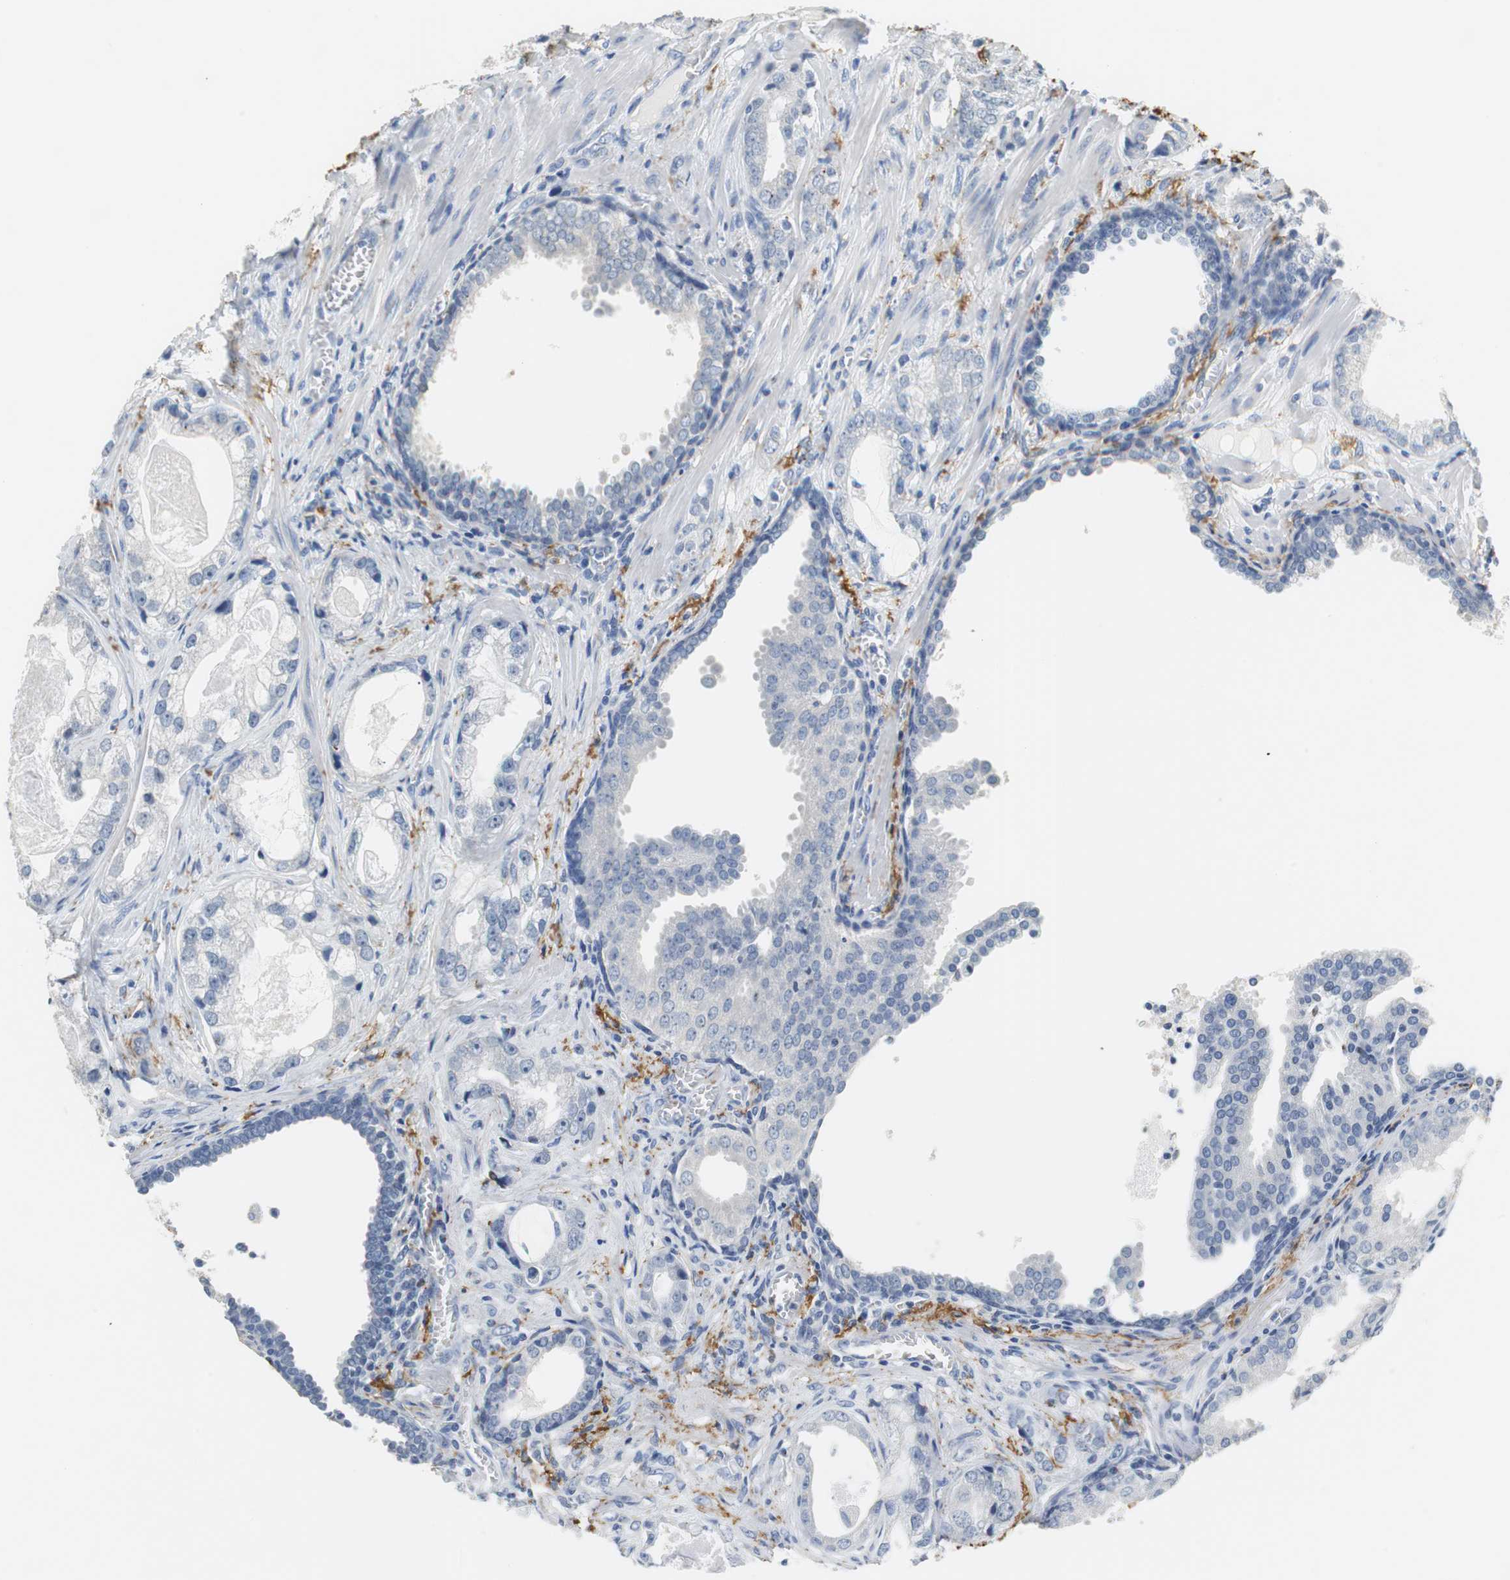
{"staining": {"intensity": "negative", "quantity": "none", "location": "none"}, "tissue": "prostate cancer", "cell_type": "Tumor cells", "image_type": "cancer", "snomed": [{"axis": "morphology", "description": "Adenocarcinoma, Low grade"}, {"axis": "topography", "description": "Prostate"}], "caption": "Immunohistochemistry of prostate low-grade adenocarcinoma shows no staining in tumor cells.", "gene": "MUC7", "patient": {"sex": "male", "age": 59}}